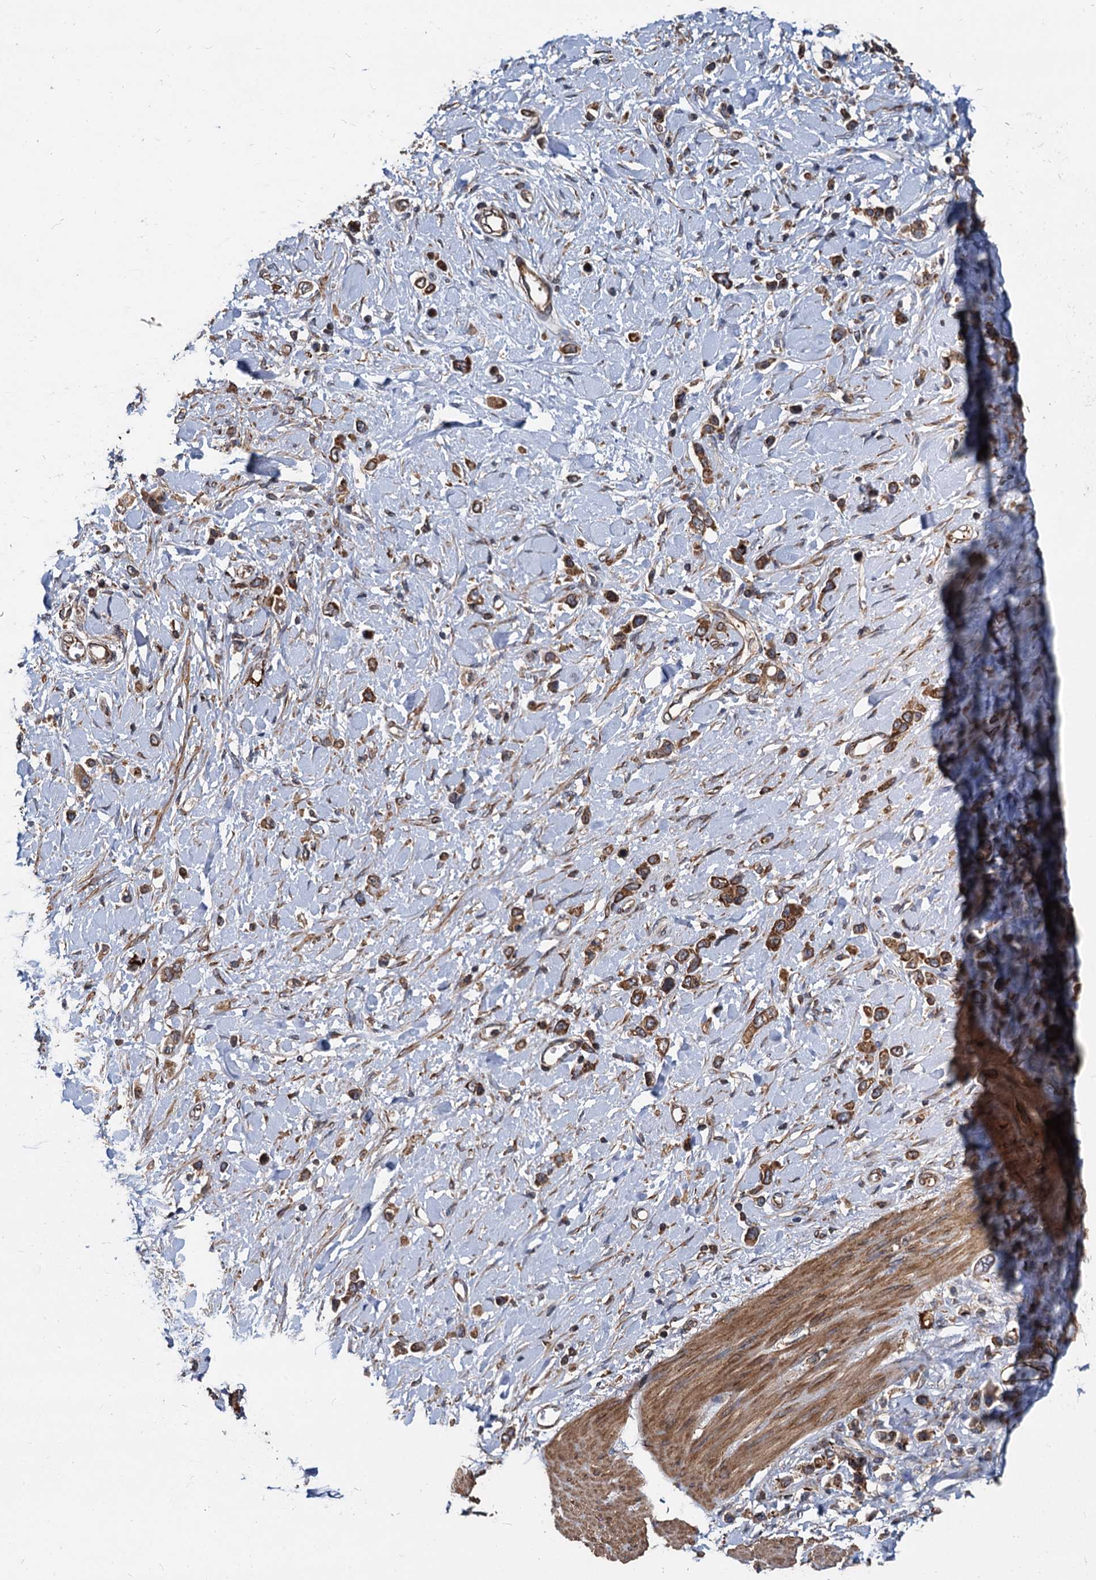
{"staining": {"intensity": "strong", "quantity": ">75%", "location": "cytoplasmic/membranous"}, "tissue": "stomach cancer", "cell_type": "Tumor cells", "image_type": "cancer", "snomed": [{"axis": "morphology", "description": "Normal tissue, NOS"}, {"axis": "morphology", "description": "Adenocarcinoma, NOS"}, {"axis": "topography", "description": "Stomach, upper"}, {"axis": "topography", "description": "Stomach"}], "caption": "Brown immunohistochemical staining in stomach adenocarcinoma reveals strong cytoplasmic/membranous positivity in approximately >75% of tumor cells.", "gene": "STIM1", "patient": {"sex": "female", "age": 65}}